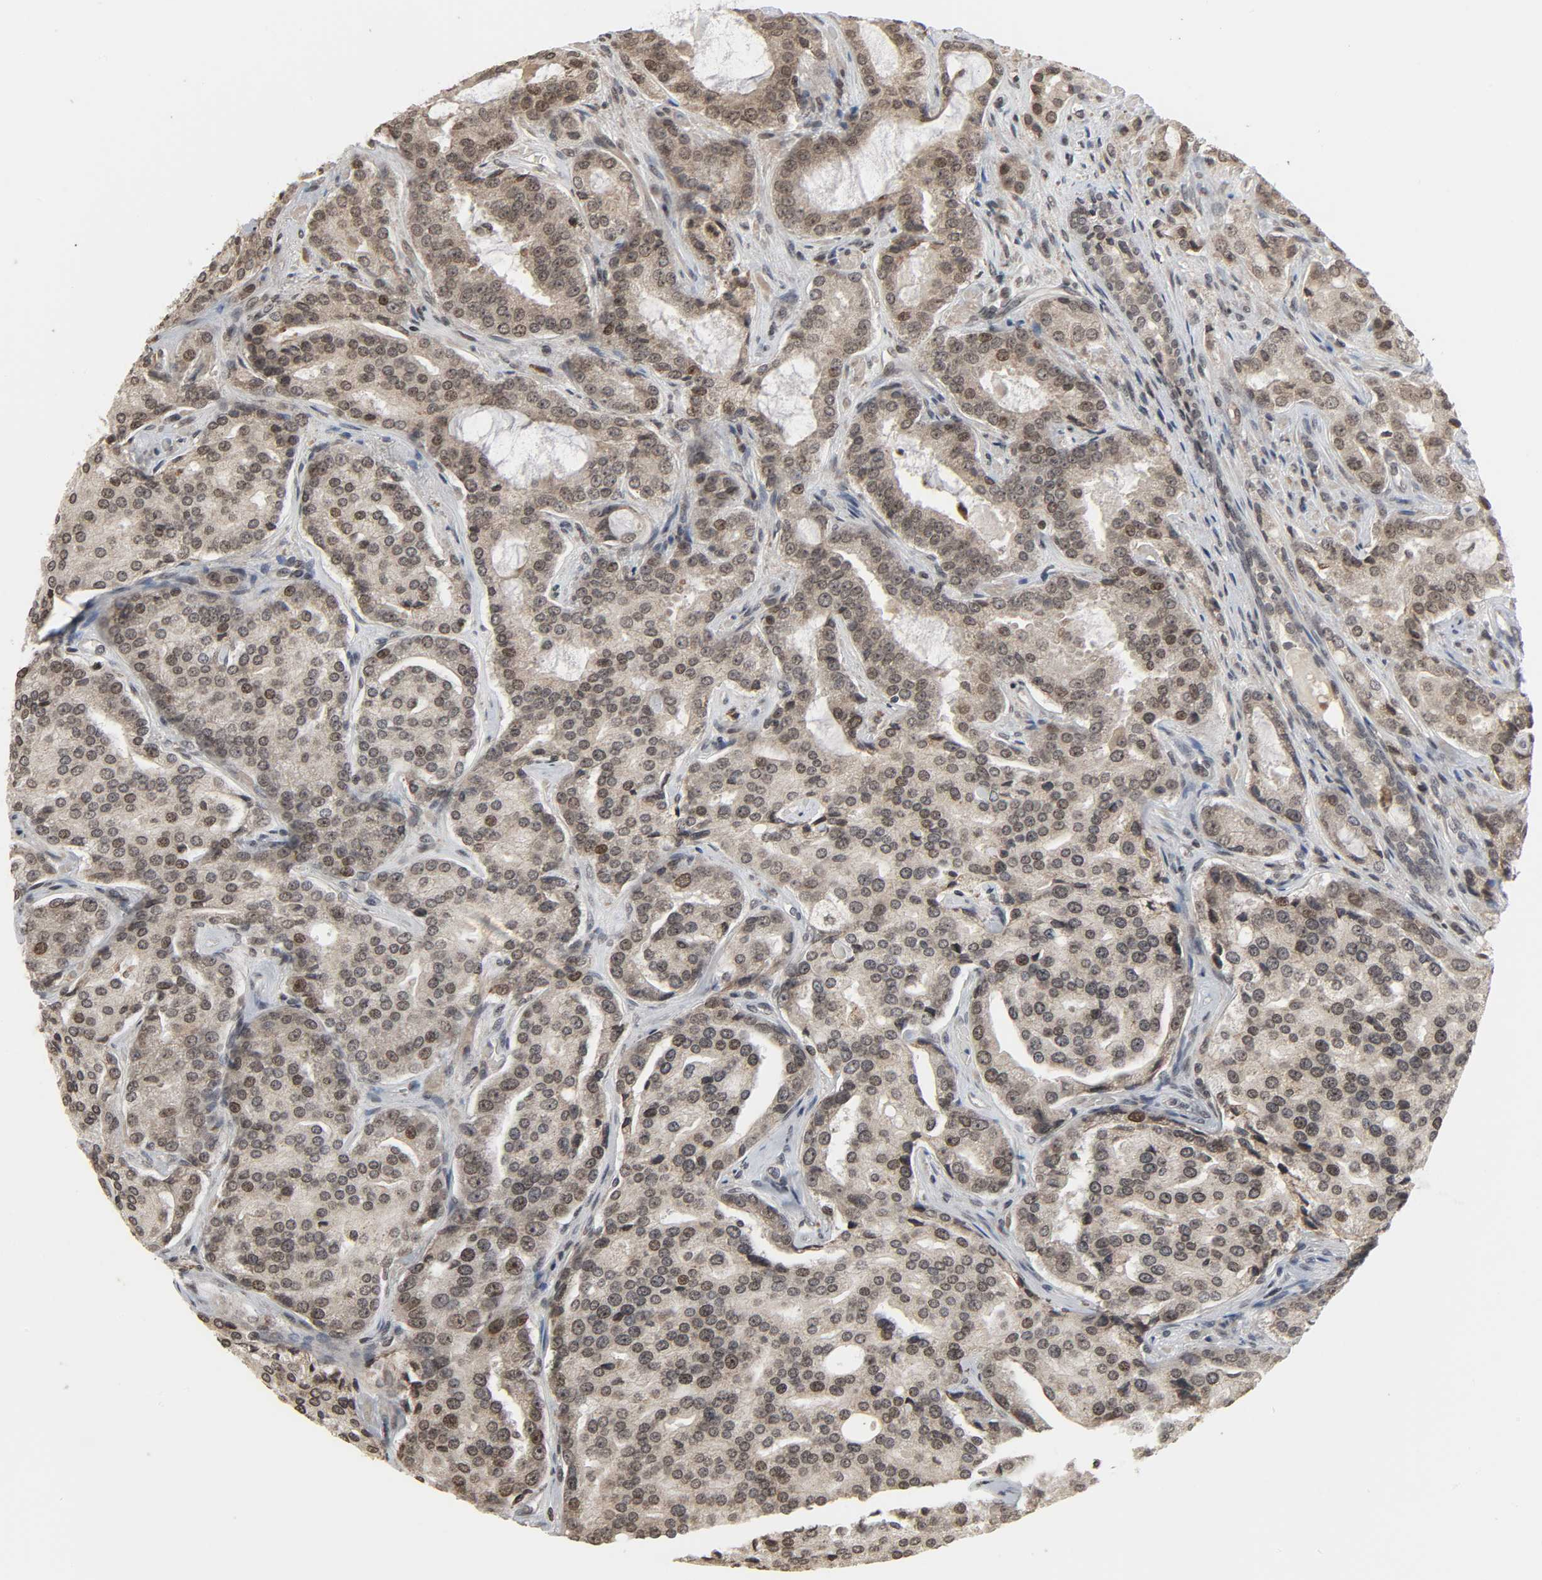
{"staining": {"intensity": "weak", "quantity": "25%-75%", "location": "nuclear"}, "tissue": "prostate cancer", "cell_type": "Tumor cells", "image_type": "cancer", "snomed": [{"axis": "morphology", "description": "Adenocarcinoma, High grade"}, {"axis": "topography", "description": "Prostate"}], "caption": "Immunohistochemical staining of human prostate high-grade adenocarcinoma reveals weak nuclear protein positivity in approximately 25%-75% of tumor cells.", "gene": "XRCC1", "patient": {"sex": "male", "age": 72}}